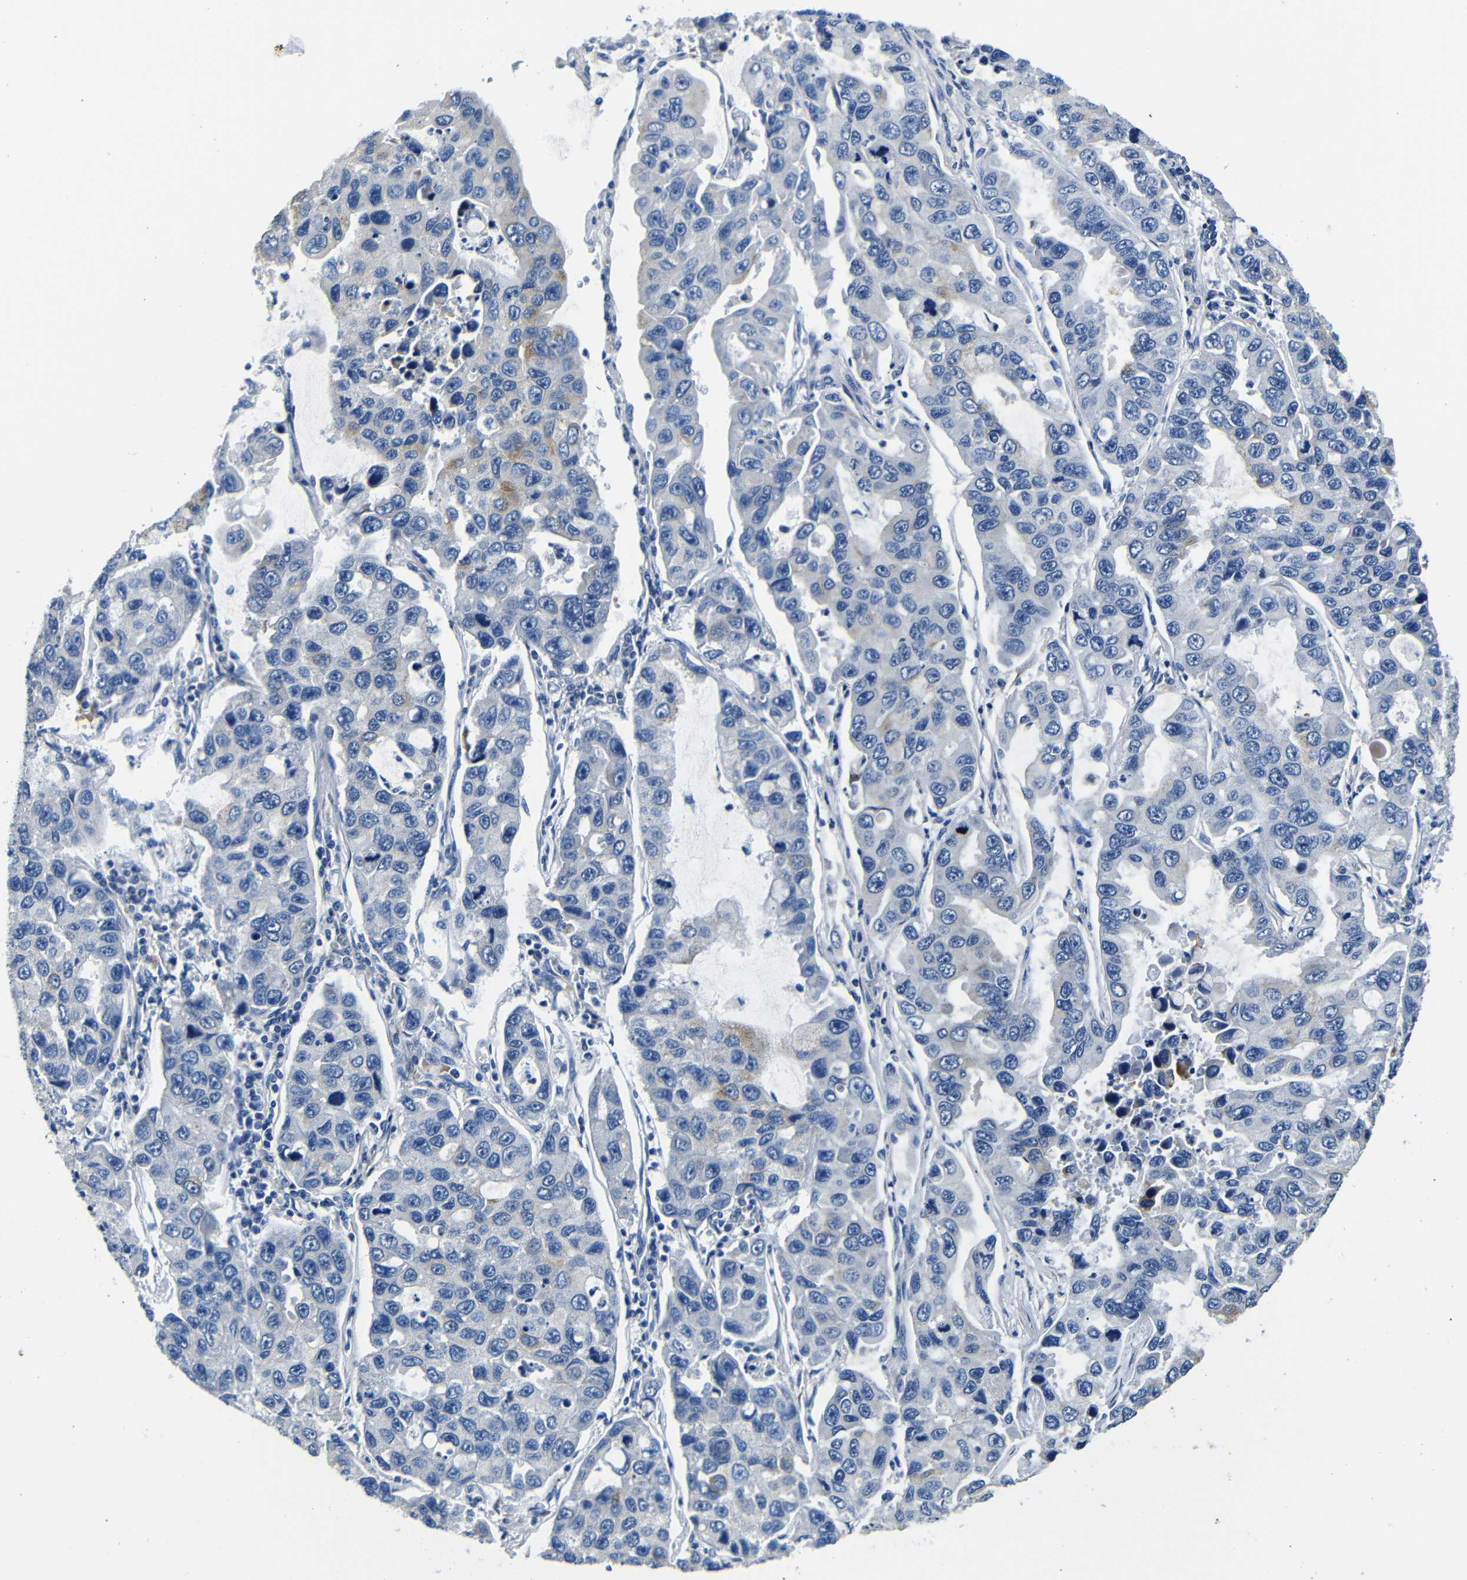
{"staining": {"intensity": "negative", "quantity": "none", "location": "none"}, "tissue": "lung cancer", "cell_type": "Tumor cells", "image_type": "cancer", "snomed": [{"axis": "morphology", "description": "Adenocarcinoma, NOS"}, {"axis": "topography", "description": "Lung"}], "caption": "Tumor cells are negative for brown protein staining in adenocarcinoma (lung). (DAB immunohistochemistry, high magnification).", "gene": "TNFAIP1", "patient": {"sex": "male", "age": 64}}